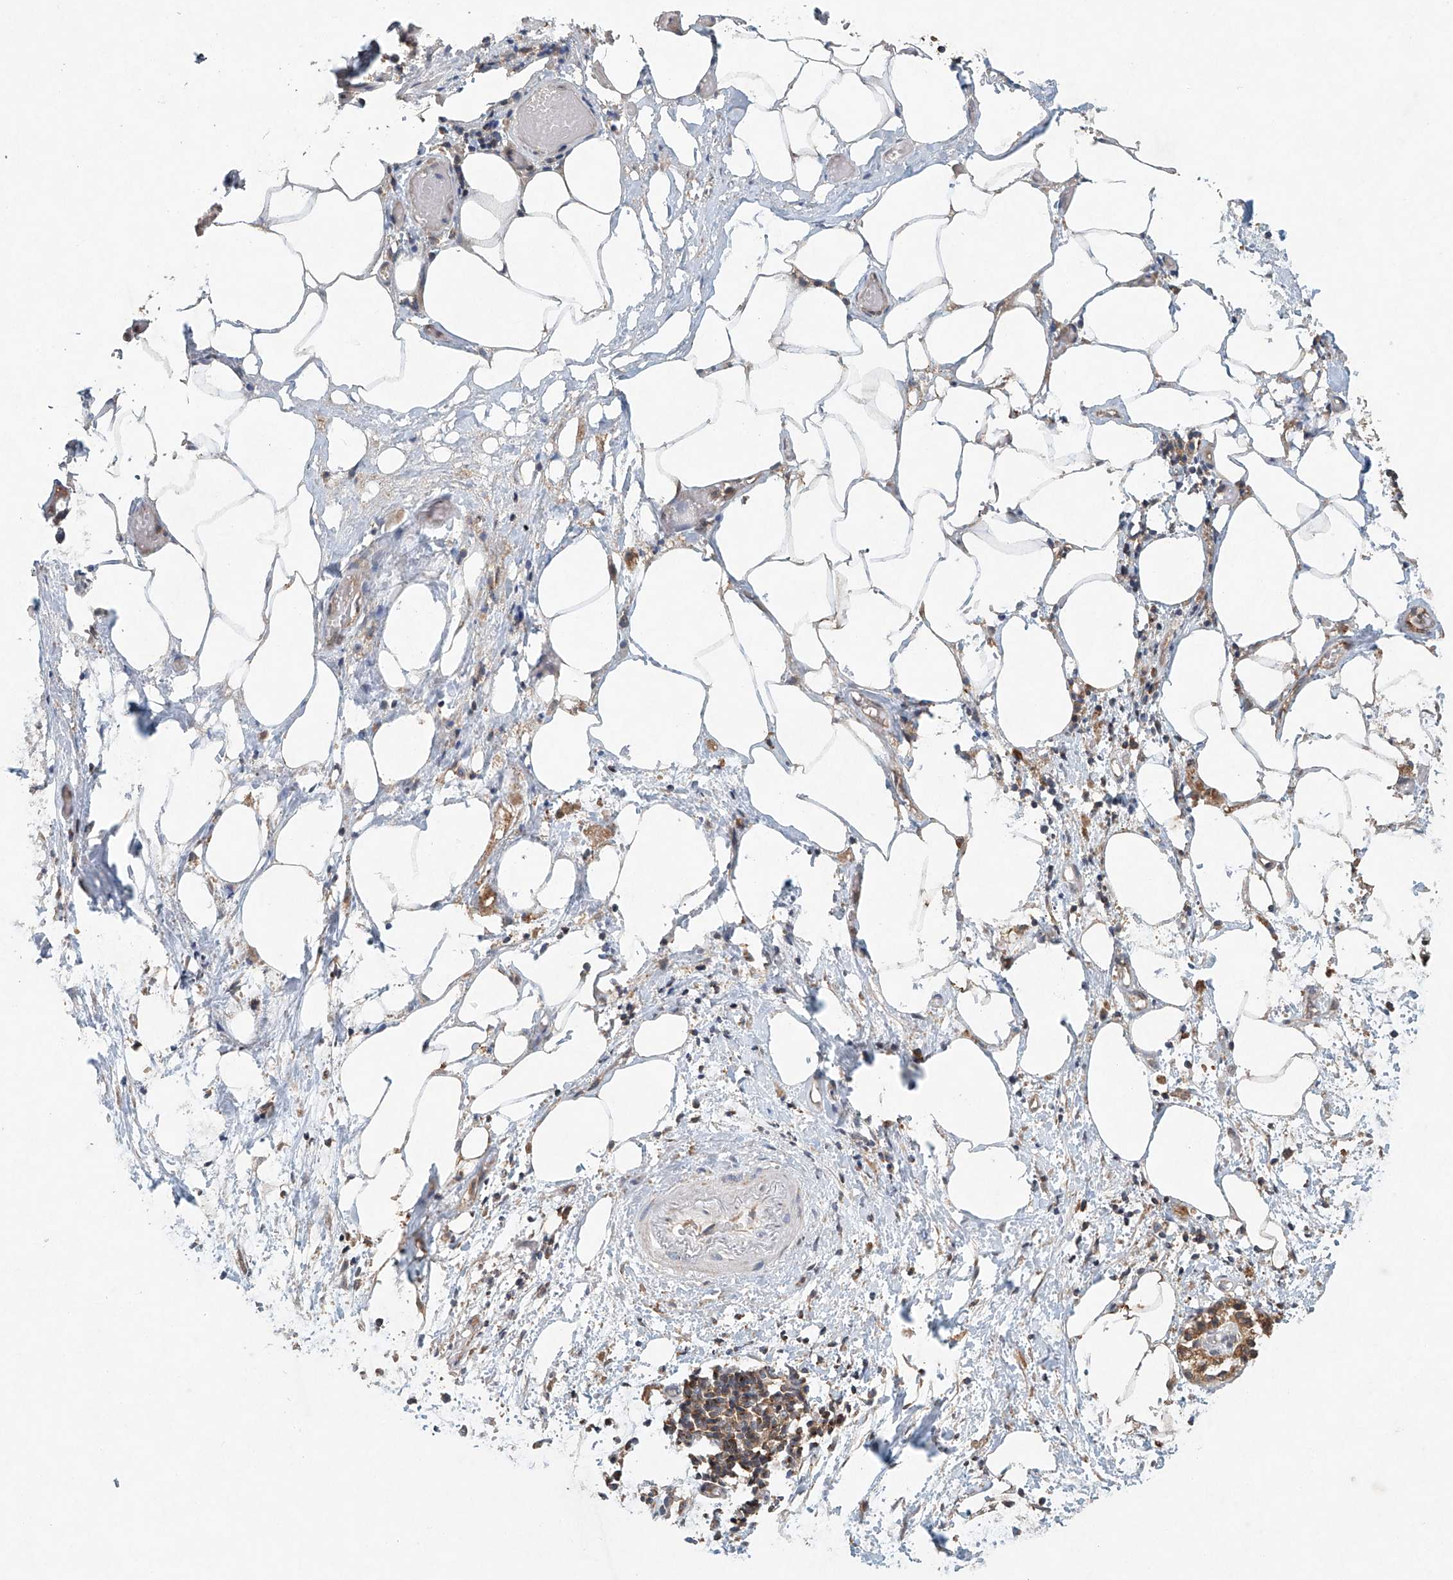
{"staining": {"intensity": "moderate", "quantity": ">75%", "location": "cytoplasmic/membranous"}, "tissue": "pancreatic cancer", "cell_type": "Tumor cells", "image_type": "cancer", "snomed": [{"axis": "morphology", "description": "Normal tissue, NOS"}, {"axis": "morphology", "description": "Adenocarcinoma, NOS"}, {"axis": "topography", "description": "Pancreas"}, {"axis": "topography", "description": "Peripheral nerve tissue"}], "caption": "A micrograph showing moderate cytoplasmic/membranous expression in approximately >75% of tumor cells in adenocarcinoma (pancreatic), as visualized by brown immunohistochemical staining.", "gene": "DCAF11", "patient": {"sex": "female", "age": 63}}